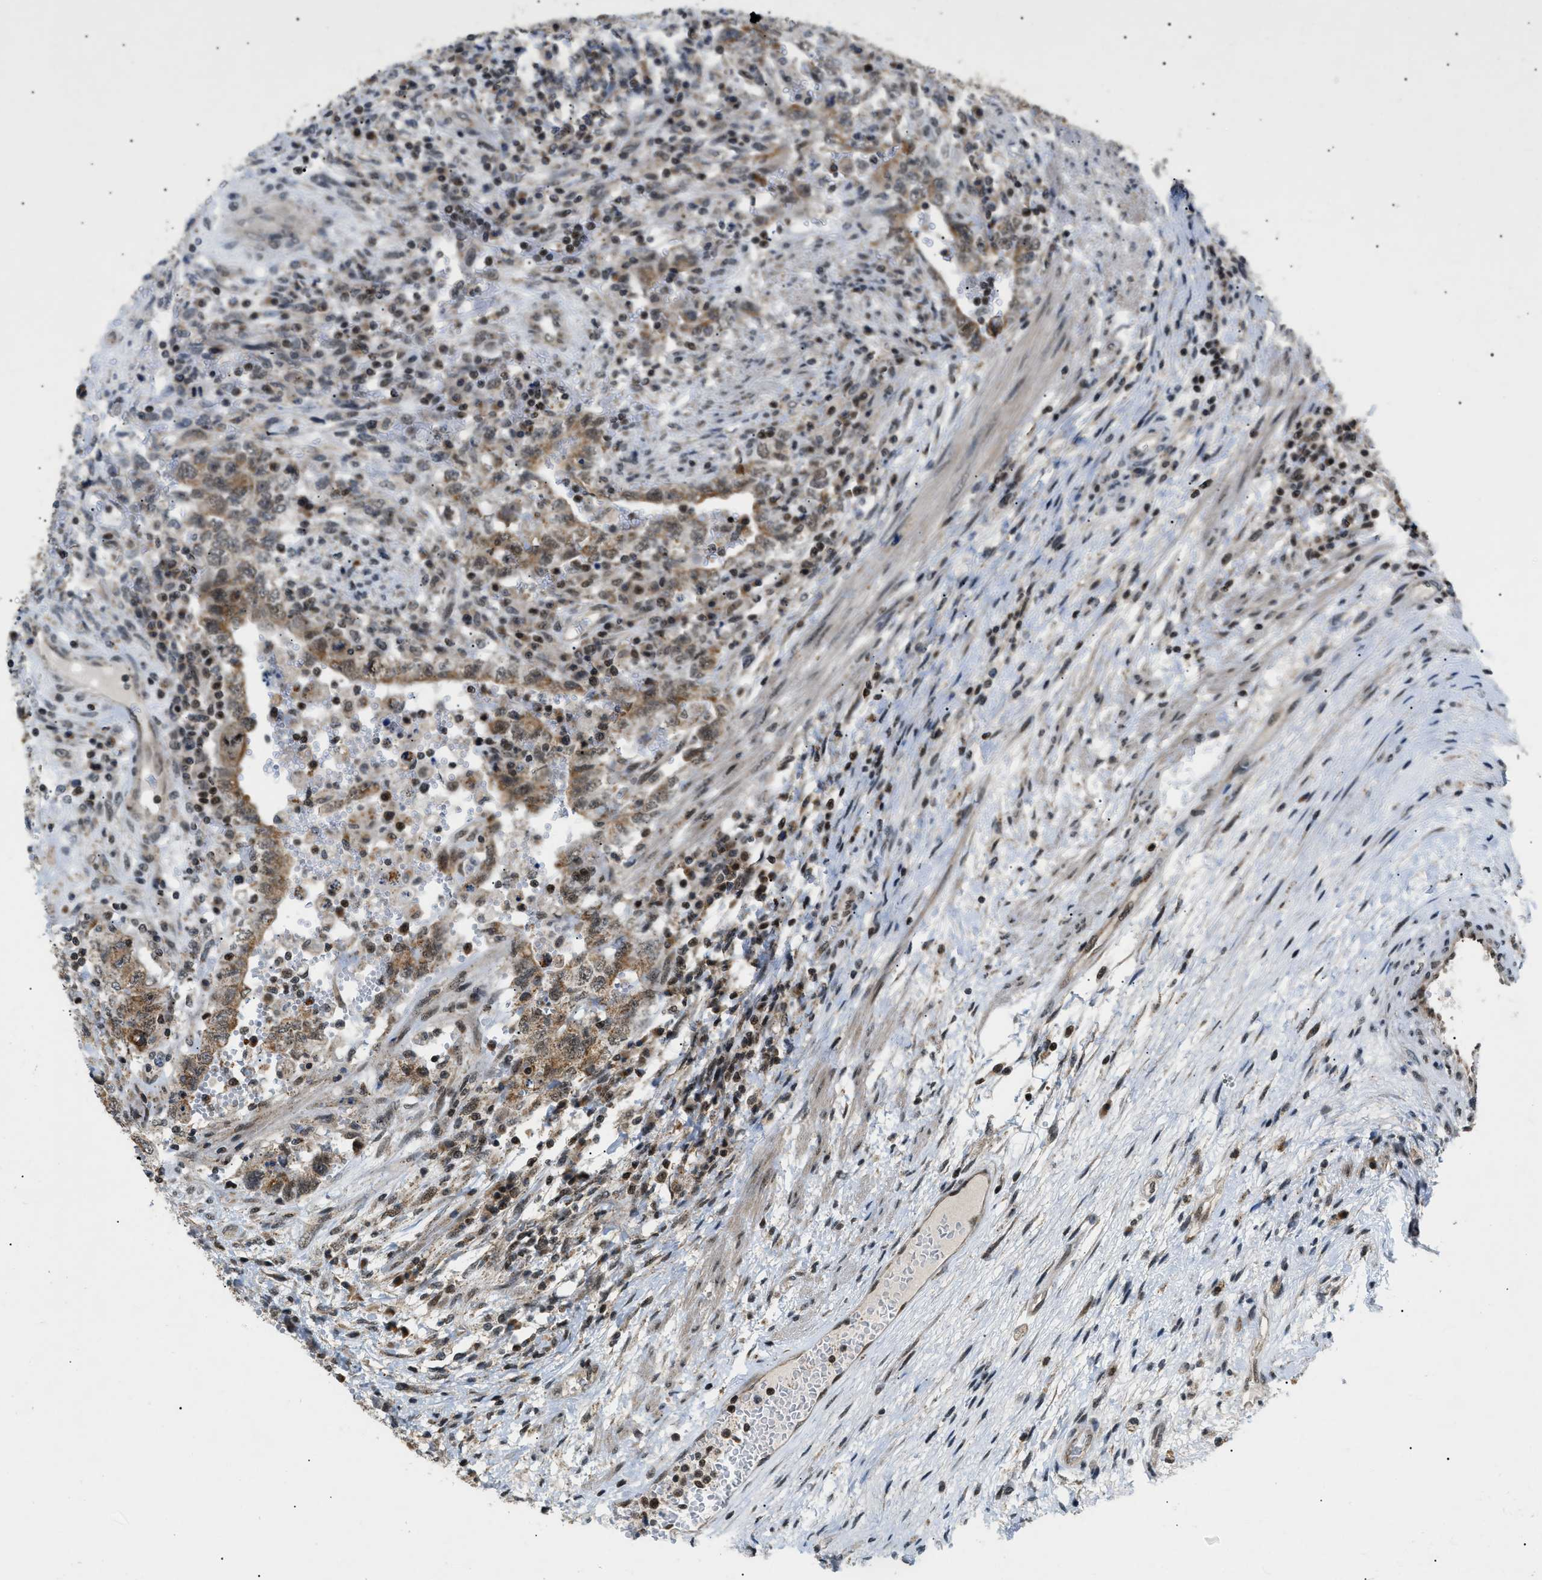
{"staining": {"intensity": "moderate", "quantity": "25%-75%", "location": "cytoplasmic/membranous"}, "tissue": "testis cancer", "cell_type": "Tumor cells", "image_type": "cancer", "snomed": [{"axis": "morphology", "description": "Carcinoma, Embryonal, NOS"}, {"axis": "topography", "description": "Testis"}], "caption": "Immunohistochemical staining of embryonal carcinoma (testis) reveals medium levels of moderate cytoplasmic/membranous expression in approximately 25%-75% of tumor cells.", "gene": "ZBTB11", "patient": {"sex": "male", "age": 26}}